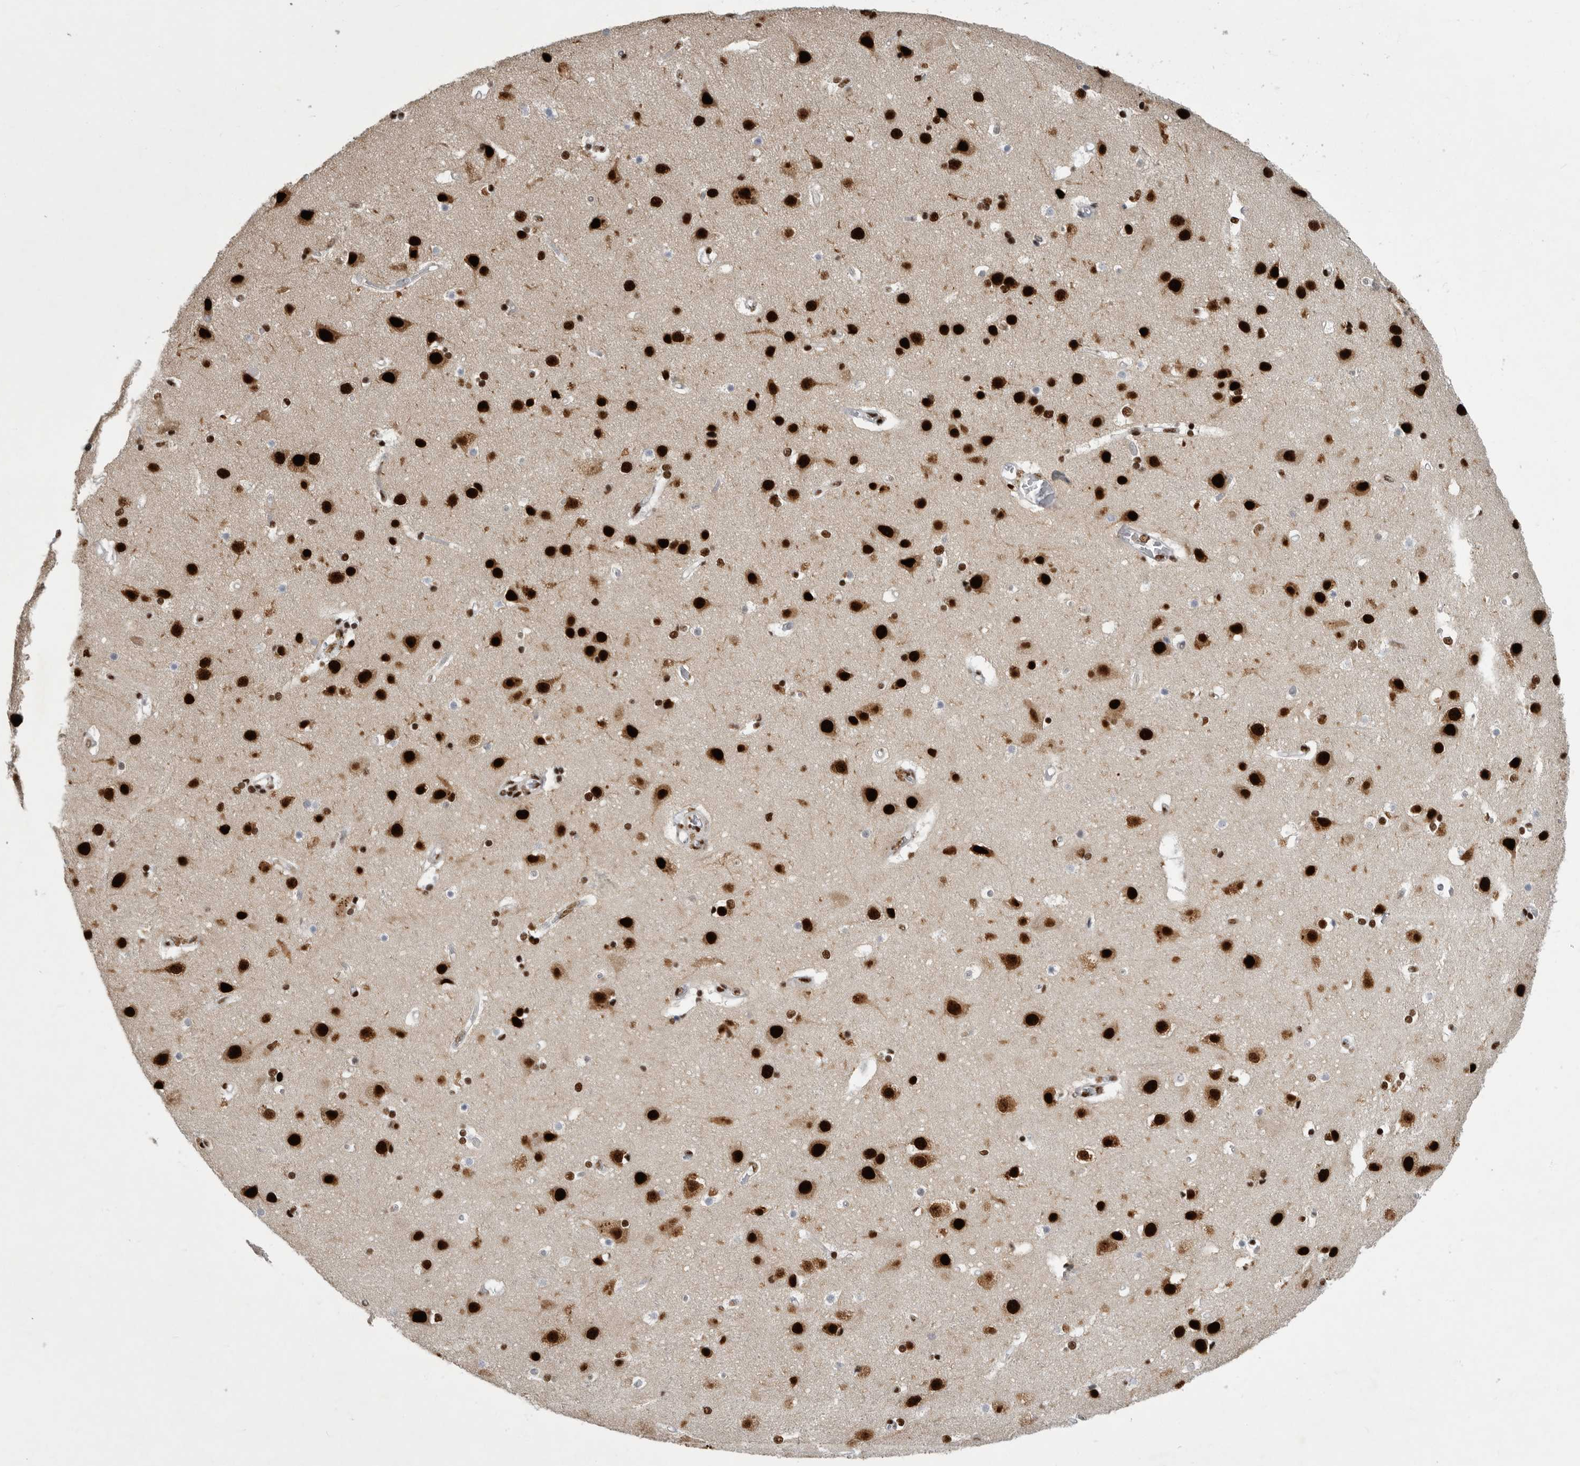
{"staining": {"intensity": "moderate", "quantity": "25%-75%", "location": "nuclear"}, "tissue": "cerebral cortex", "cell_type": "Endothelial cells", "image_type": "normal", "snomed": [{"axis": "morphology", "description": "Normal tissue, NOS"}, {"axis": "topography", "description": "Cerebral cortex"}], "caption": "An immunohistochemistry (IHC) image of benign tissue is shown. Protein staining in brown labels moderate nuclear positivity in cerebral cortex within endothelial cells.", "gene": "BCLAF1", "patient": {"sex": "male", "age": 54}}